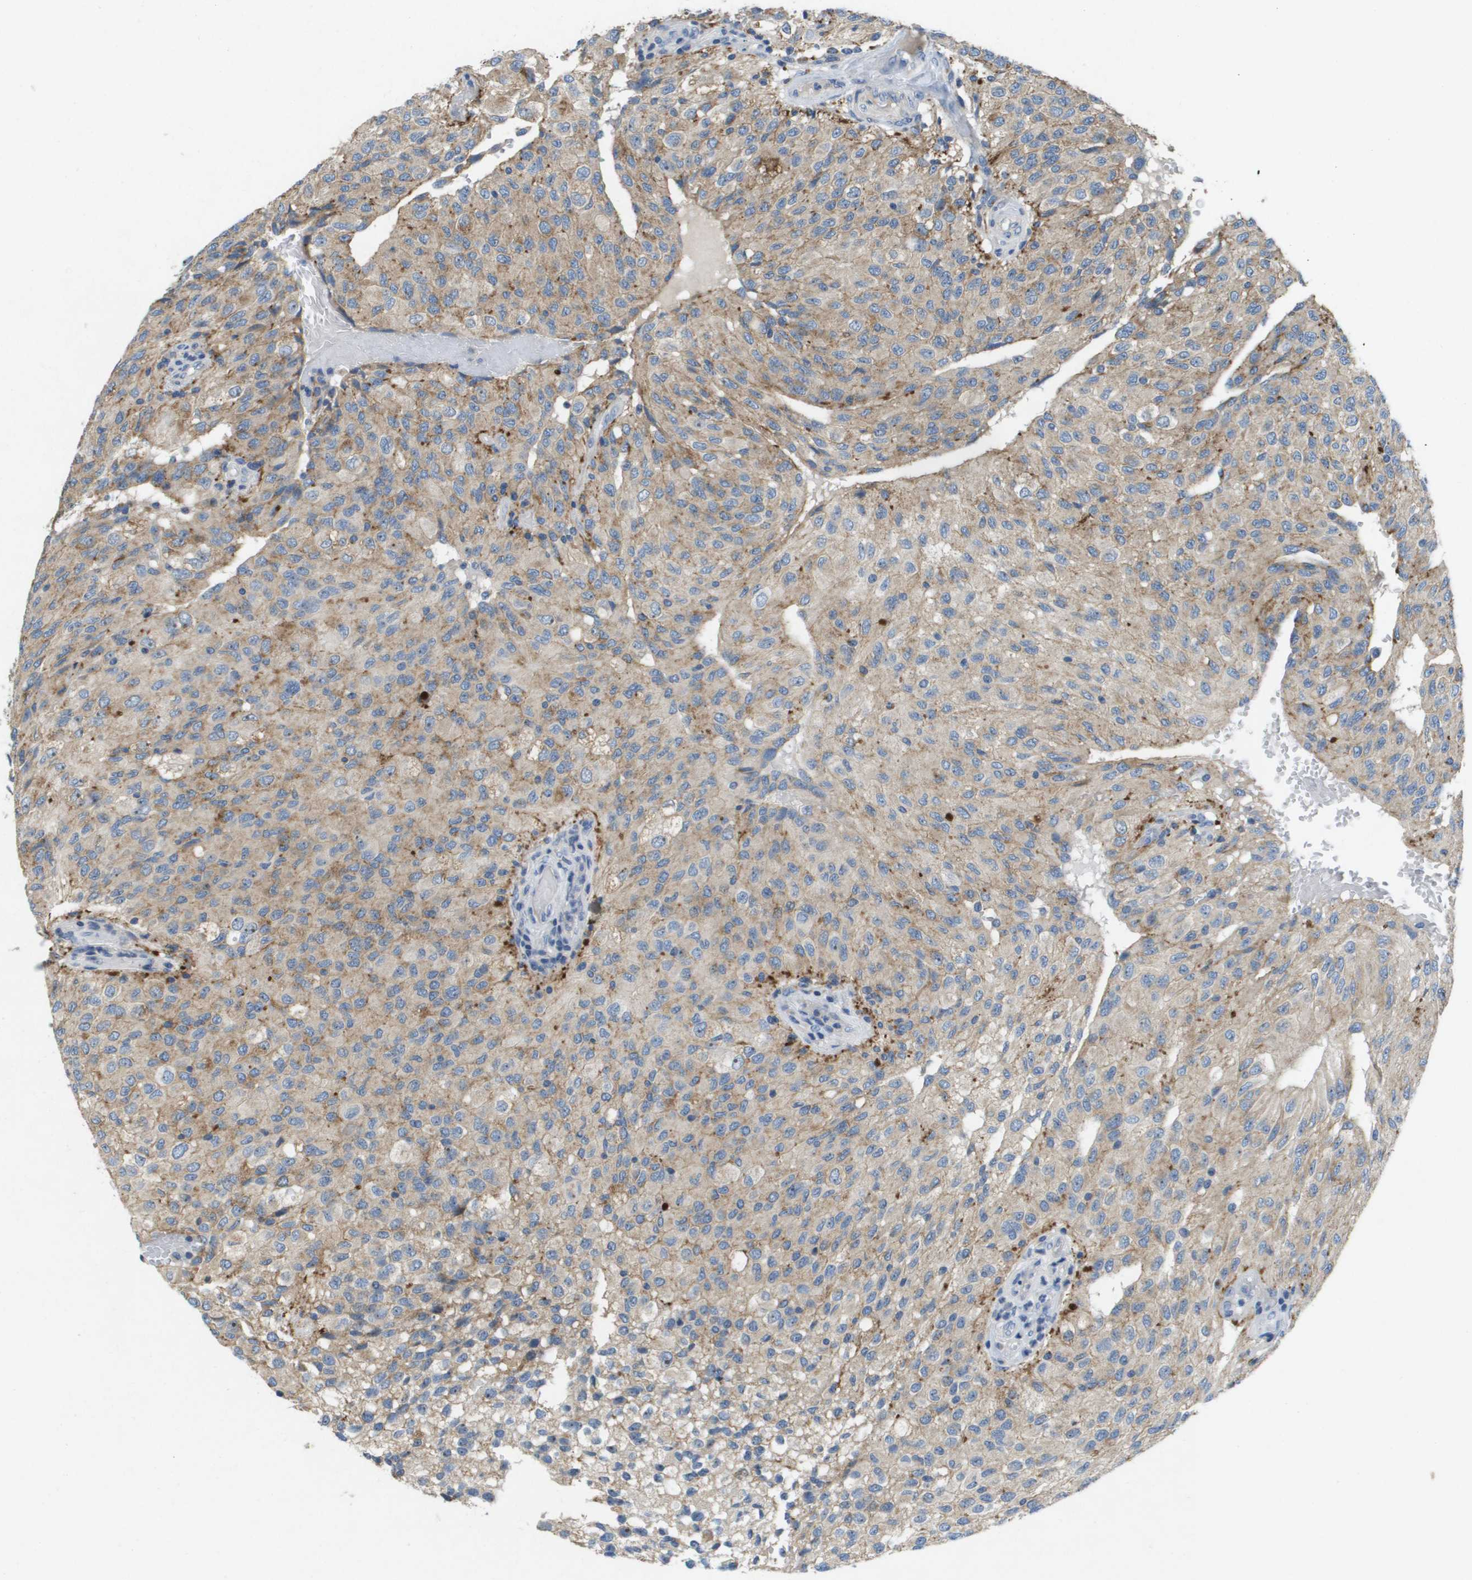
{"staining": {"intensity": "weak", "quantity": "<25%", "location": "cytoplasmic/membranous"}, "tissue": "glioma", "cell_type": "Tumor cells", "image_type": "cancer", "snomed": [{"axis": "morphology", "description": "Glioma, malignant, High grade"}, {"axis": "topography", "description": "Brain"}], "caption": "Immunohistochemistry (IHC) of human glioma shows no positivity in tumor cells.", "gene": "B3GNT5", "patient": {"sex": "male", "age": 32}}